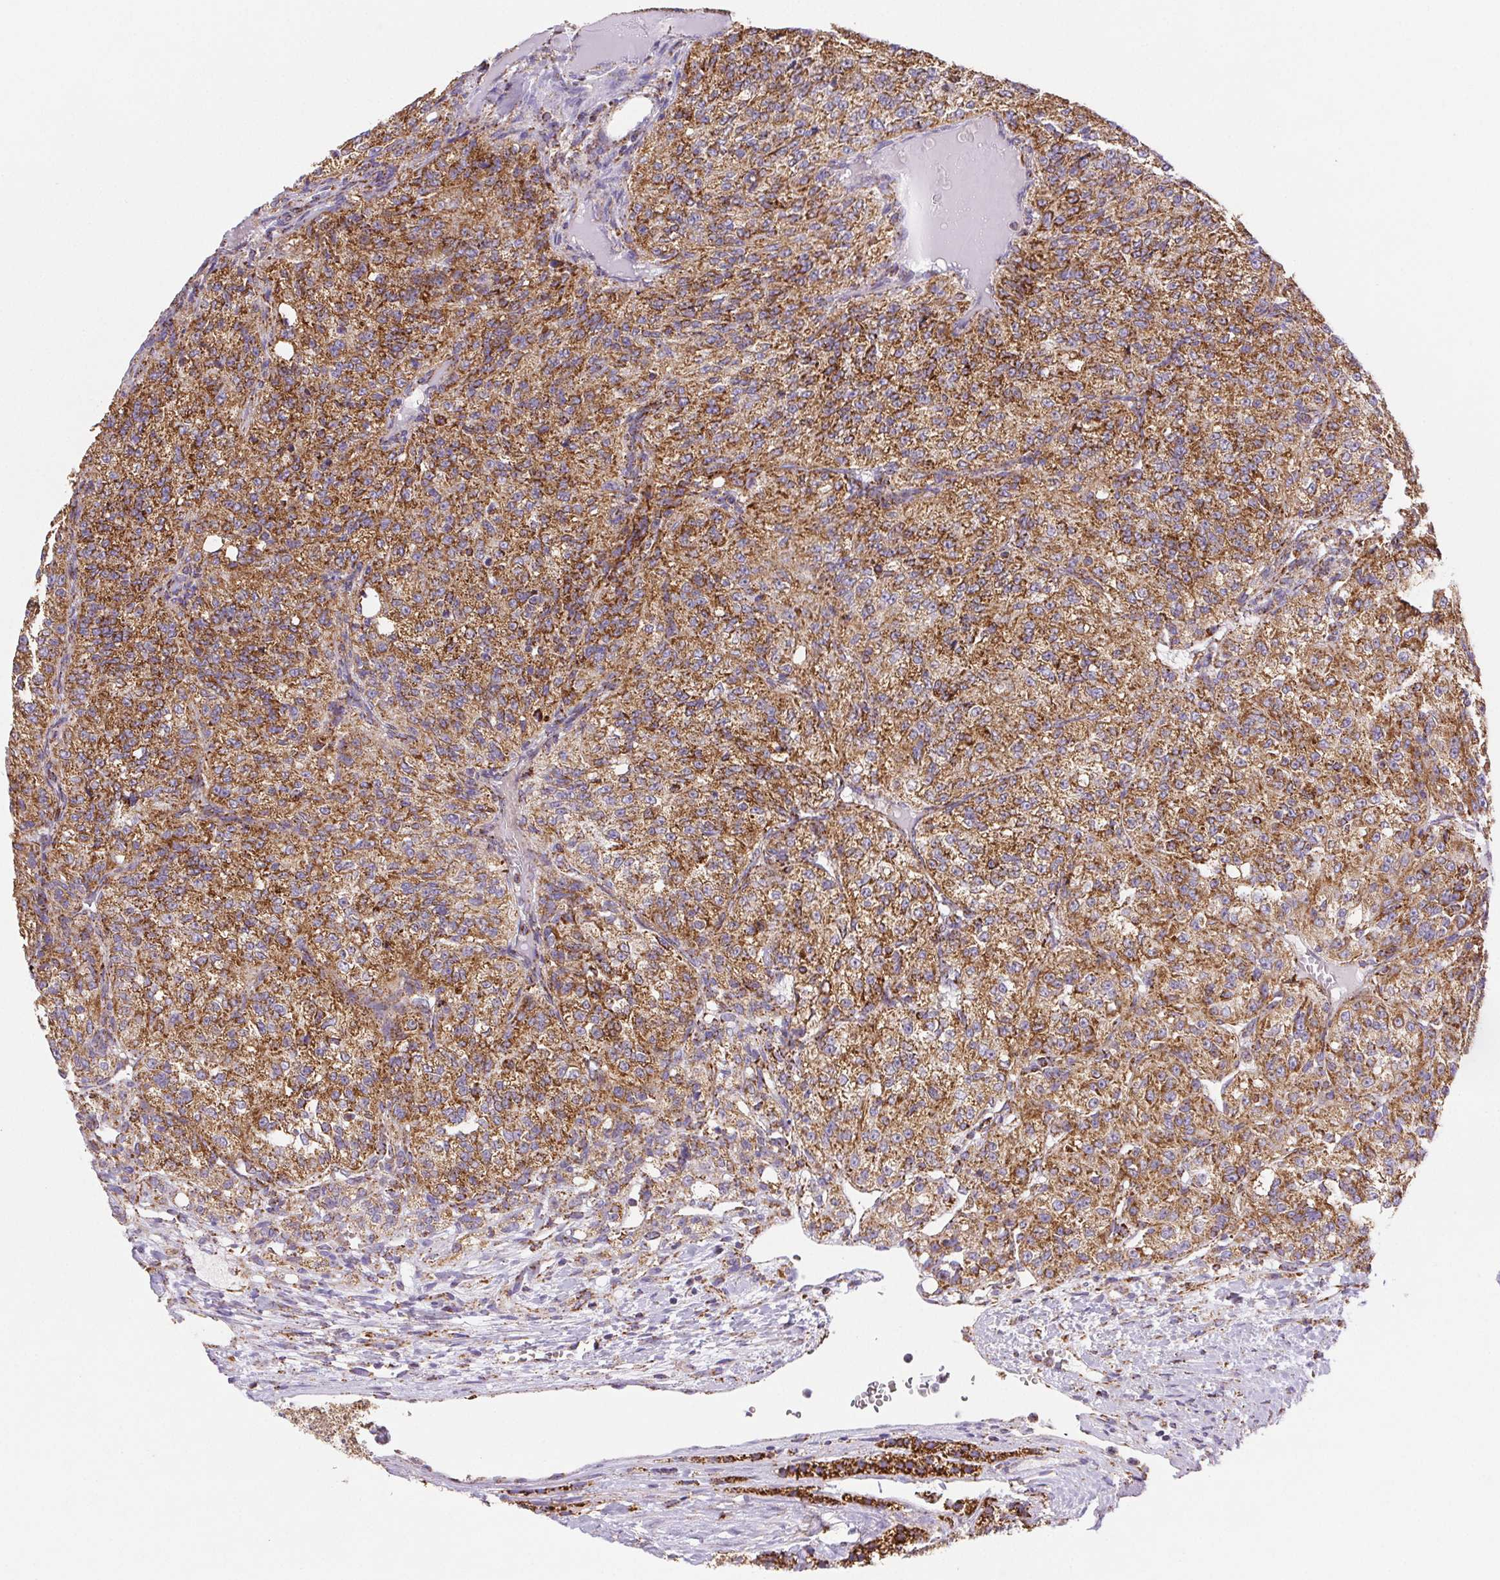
{"staining": {"intensity": "moderate", "quantity": ">75%", "location": "cytoplasmic/membranous"}, "tissue": "renal cancer", "cell_type": "Tumor cells", "image_type": "cancer", "snomed": [{"axis": "morphology", "description": "Adenocarcinoma, NOS"}, {"axis": "topography", "description": "Kidney"}], "caption": "Renal cancer stained for a protein (brown) displays moderate cytoplasmic/membranous positive positivity in approximately >75% of tumor cells.", "gene": "NIPSNAP2", "patient": {"sex": "female", "age": 63}}